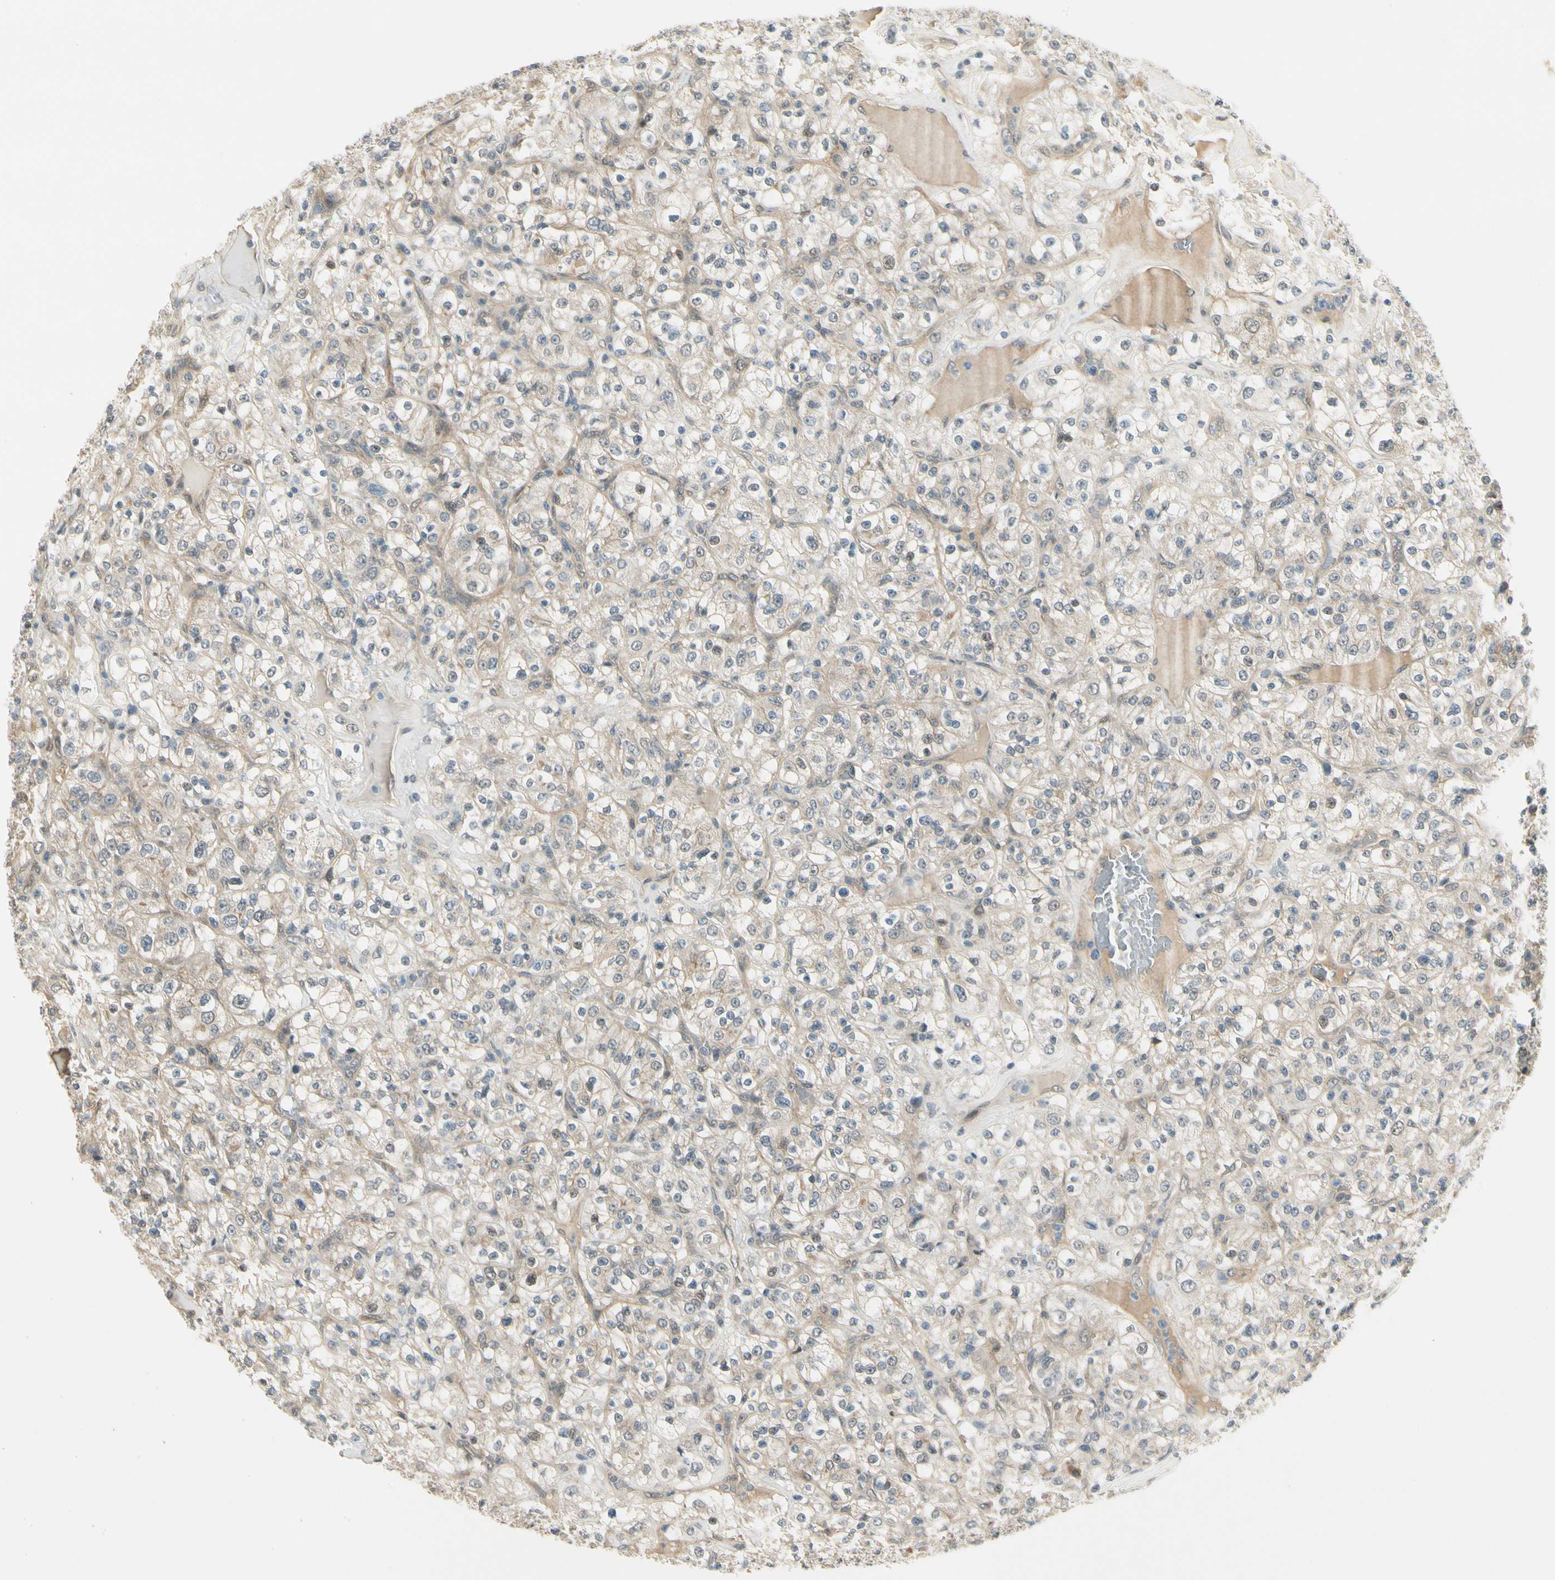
{"staining": {"intensity": "weak", "quantity": "<25%", "location": "cytoplasmic/membranous"}, "tissue": "renal cancer", "cell_type": "Tumor cells", "image_type": "cancer", "snomed": [{"axis": "morphology", "description": "Normal tissue, NOS"}, {"axis": "morphology", "description": "Adenocarcinoma, NOS"}, {"axis": "topography", "description": "Kidney"}], "caption": "Photomicrograph shows no protein expression in tumor cells of adenocarcinoma (renal) tissue. (DAB IHC with hematoxylin counter stain).", "gene": "EPHB3", "patient": {"sex": "female", "age": 72}}